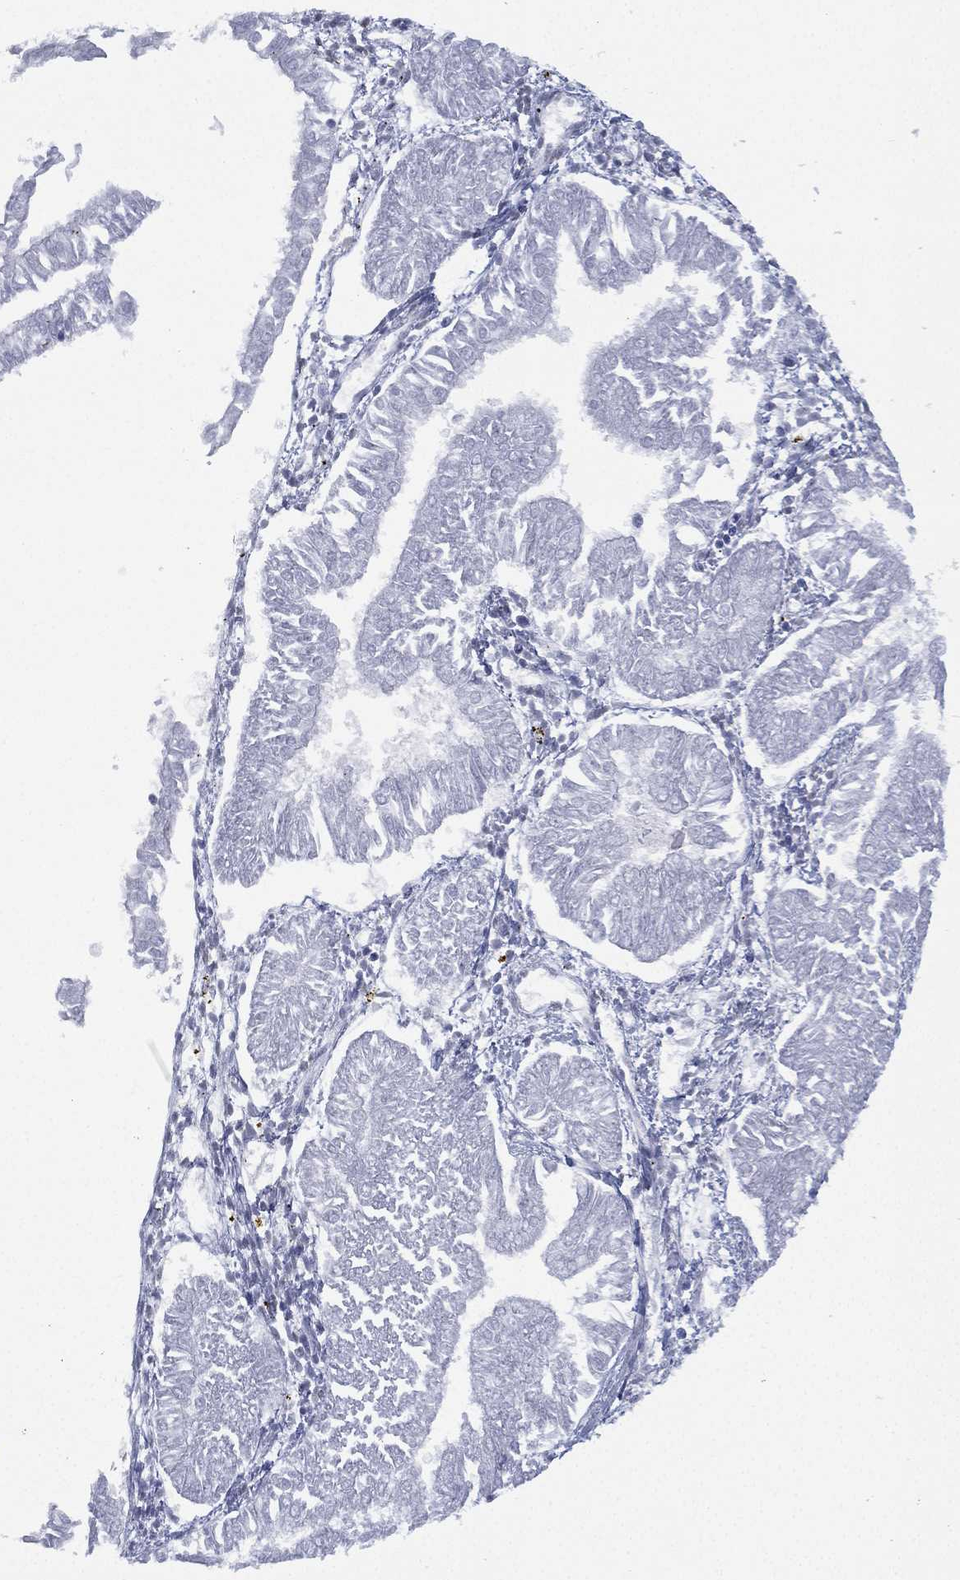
{"staining": {"intensity": "negative", "quantity": "none", "location": "none"}, "tissue": "endometrial cancer", "cell_type": "Tumor cells", "image_type": "cancer", "snomed": [{"axis": "morphology", "description": "Adenocarcinoma, NOS"}, {"axis": "topography", "description": "Endometrium"}], "caption": "DAB immunohistochemical staining of human adenocarcinoma (endometrial) demonstrates no significant expression in tumor cells.", "gene": "ZNF711", "patient": {"sex": "female", "age": 53}}